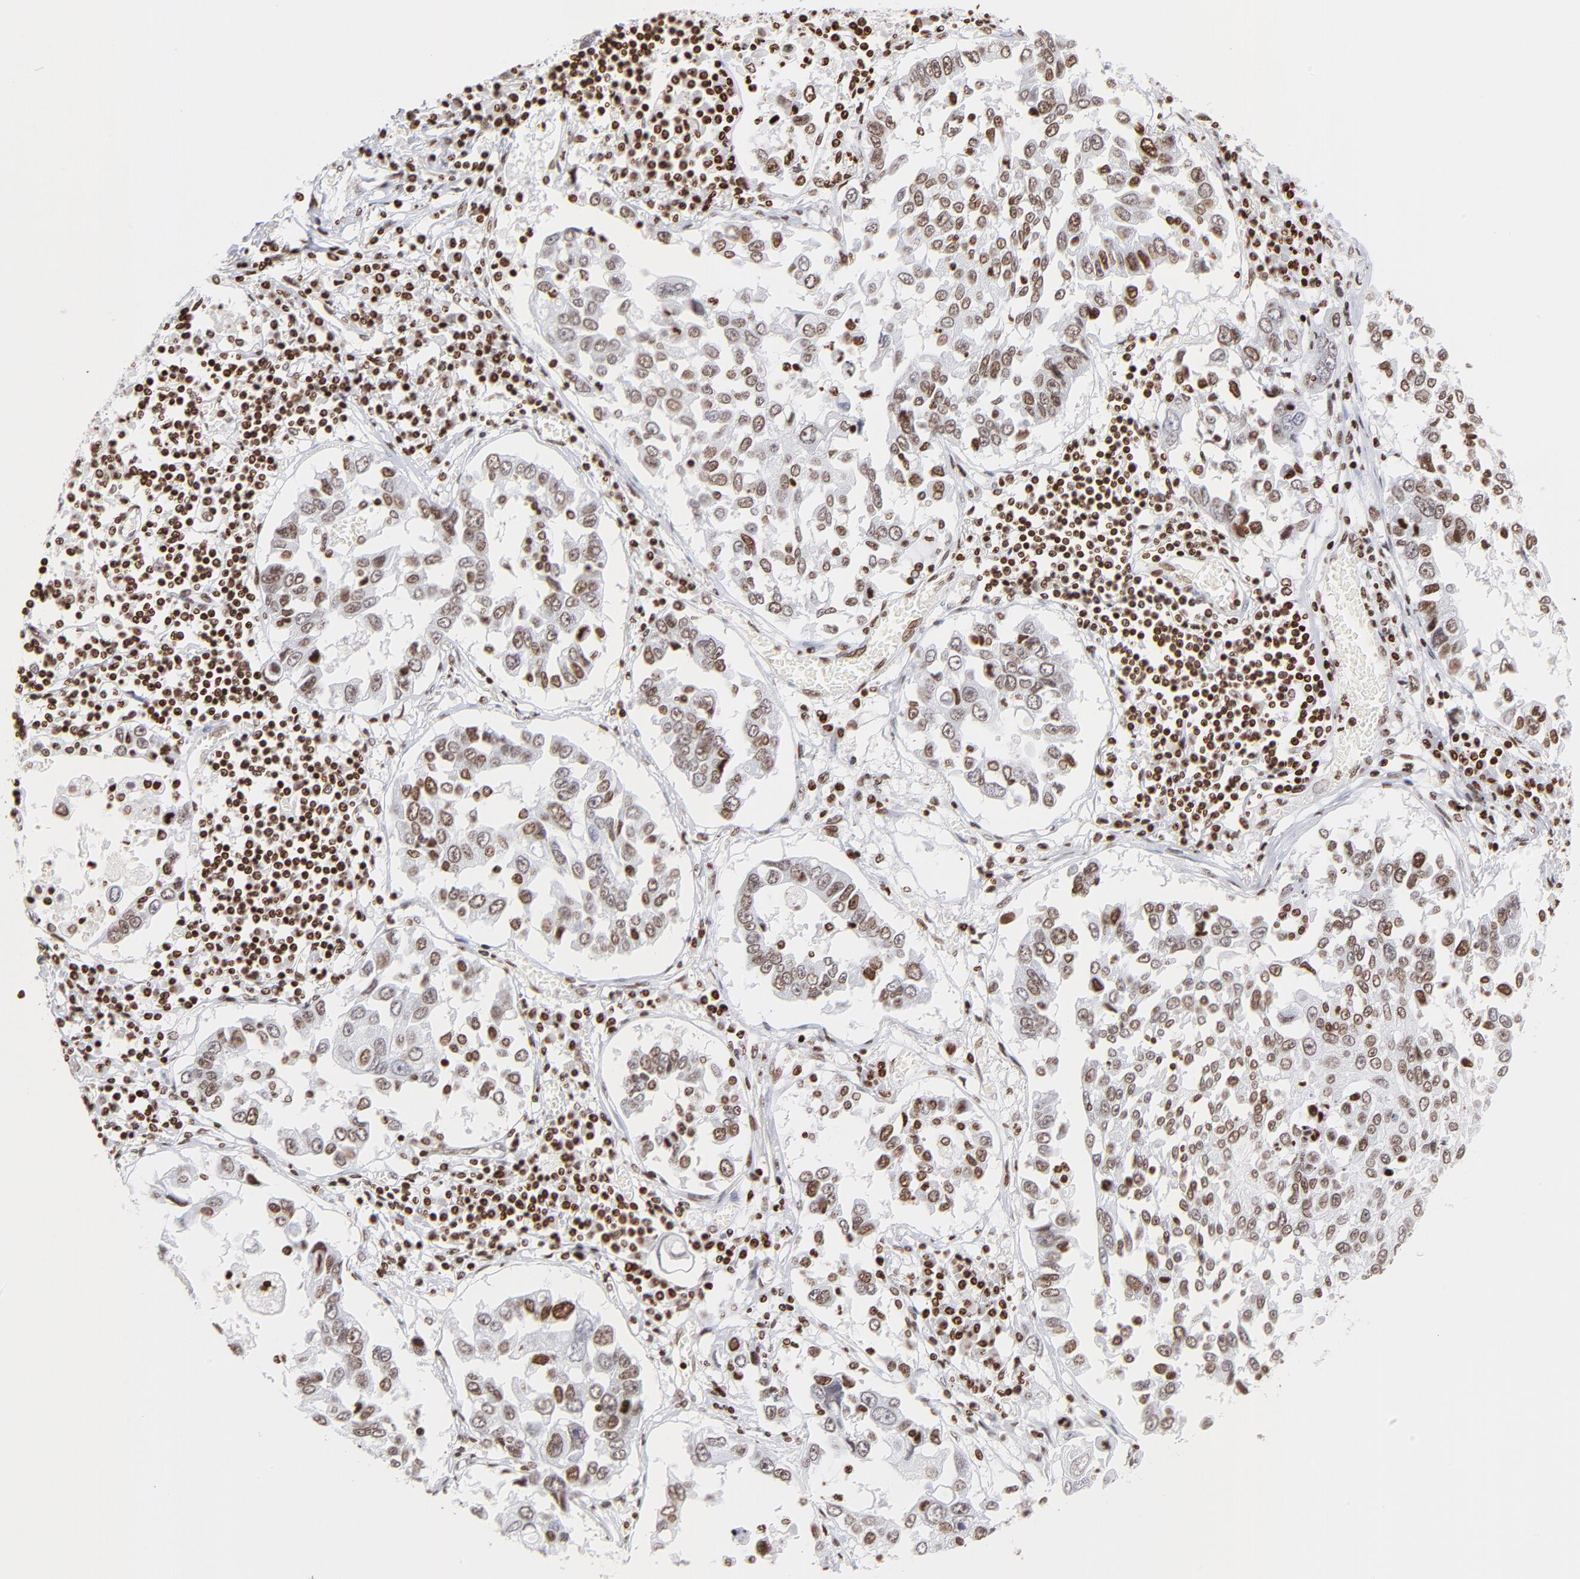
{"staining": {"intensity": "moderate", "quantity": ">75%", "location": "nuclear"}, "tissue": "lung cancer", "cell_type": "Tumor cells", "image_type": "cancer", "snomed": [{"axis": "morphology", "description": "Squamous cell carcinoma, NOS"}, {"axis": "topography", "description": "Lung"}], "caption": "Squamous cell carcinoma (lung) tissue exhibits moderate nuclear staining in about >75% of tumor cells, visualized by immunohistochemistry. (brown staining indicates protein expression, while blue staining denotes nuclei).", "gene": "RTL4", "patient": {"sex": "male", "age": 71}}